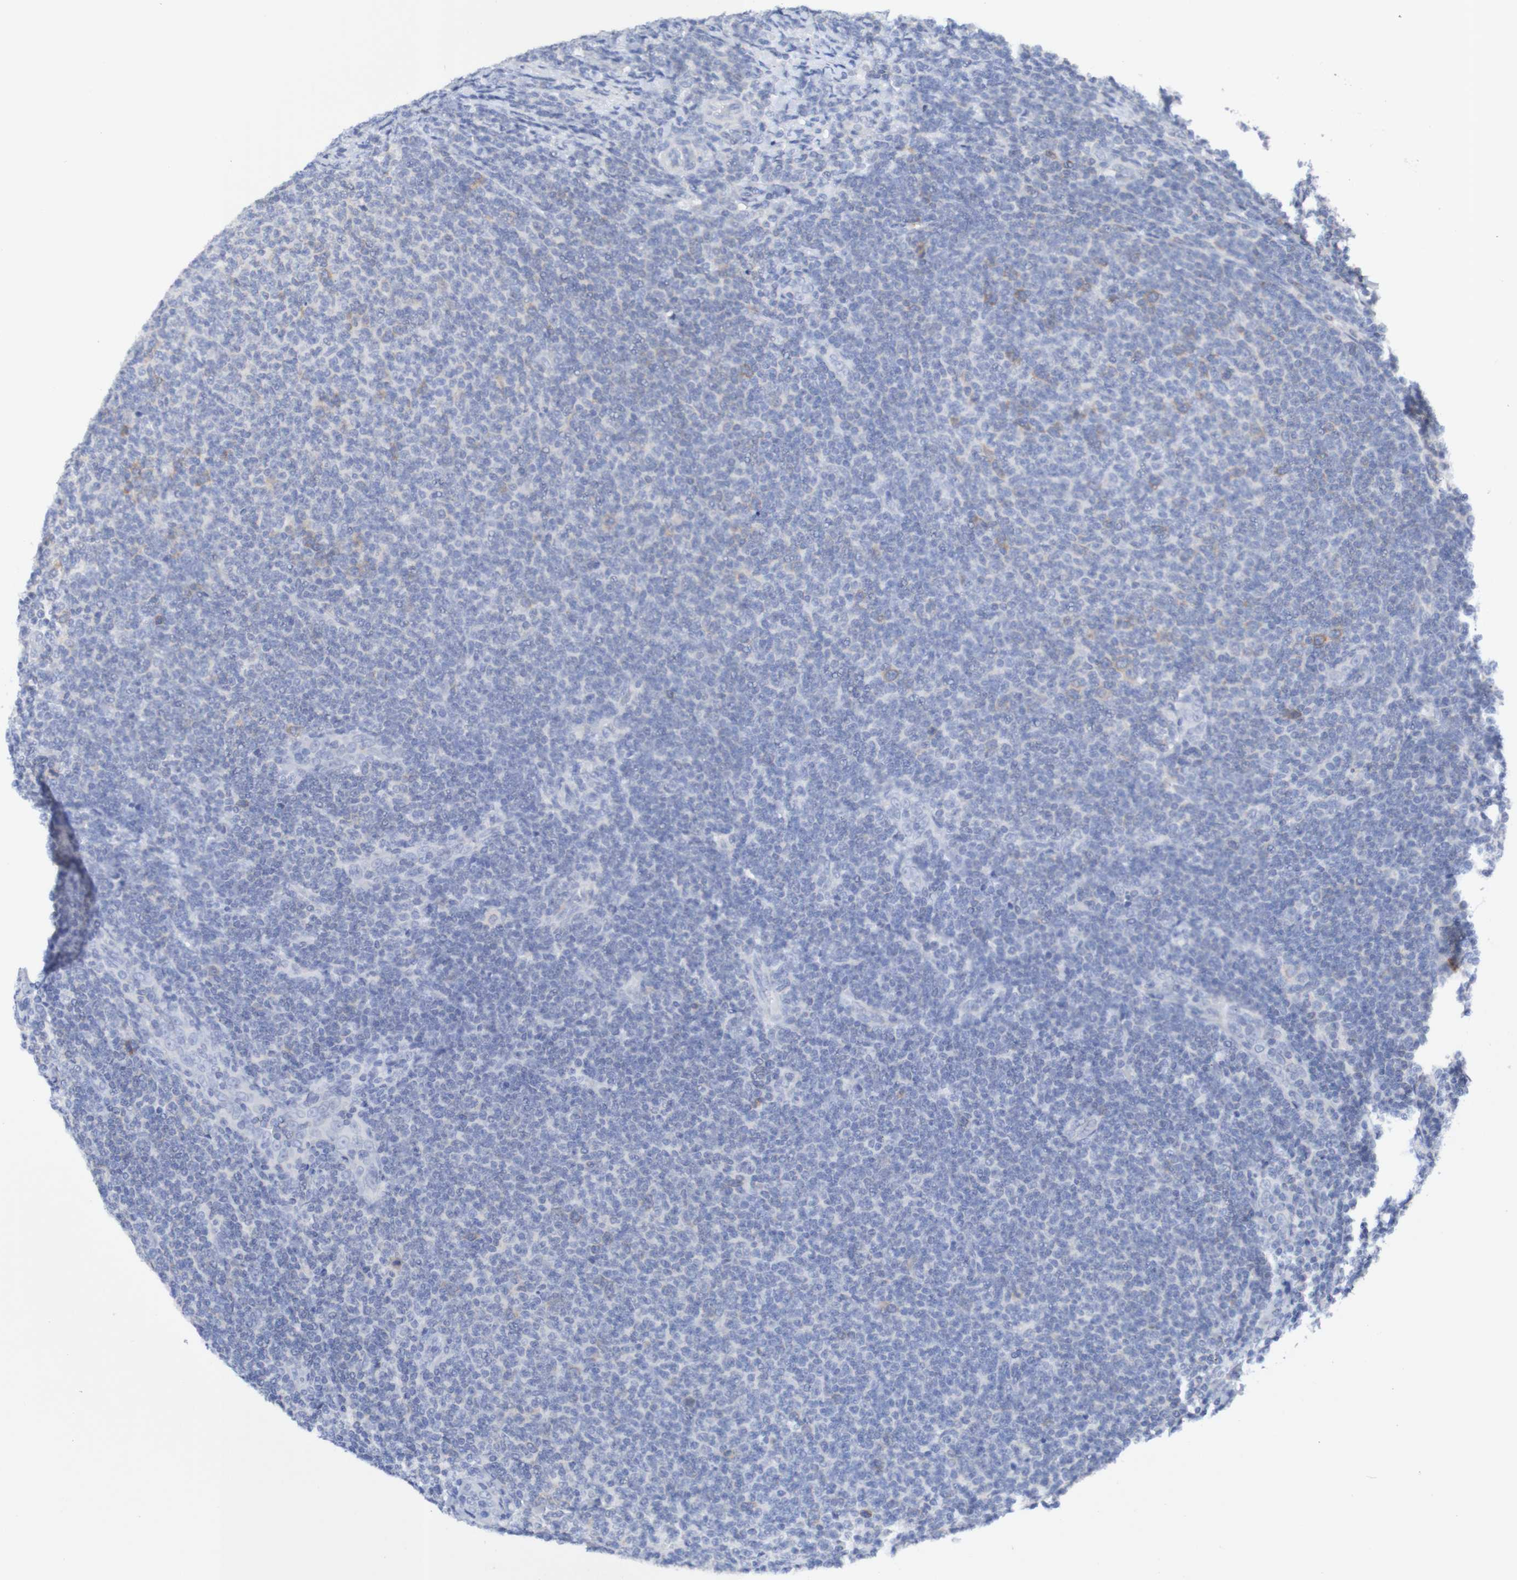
{"staining": {"intensity": "moderate", "quantity": "<25%", "location": "cytoplasmic/membranous"}, "tissue": "lymphoma", "cell_type": "Tumor cells", "image_type": "cancer", "snomed": [{"axis": "morphology", "description": "Malignant lymphoma, non-Hodgkin's type, Low grade"}, {"axis": "topography", "description": "Lymph node"}], "caption": "This micrograph displays low-grade malignant lymphoma, non-Hodgkin's type stained with IHC to label a protein in brown. The cytoplasmic/membranous of tumor cells show moderate positivity for the protein. Nuclei are counter-stained blue.", "gene": "ACVR1C", "patient": {"sex": "male", "age": 66}}